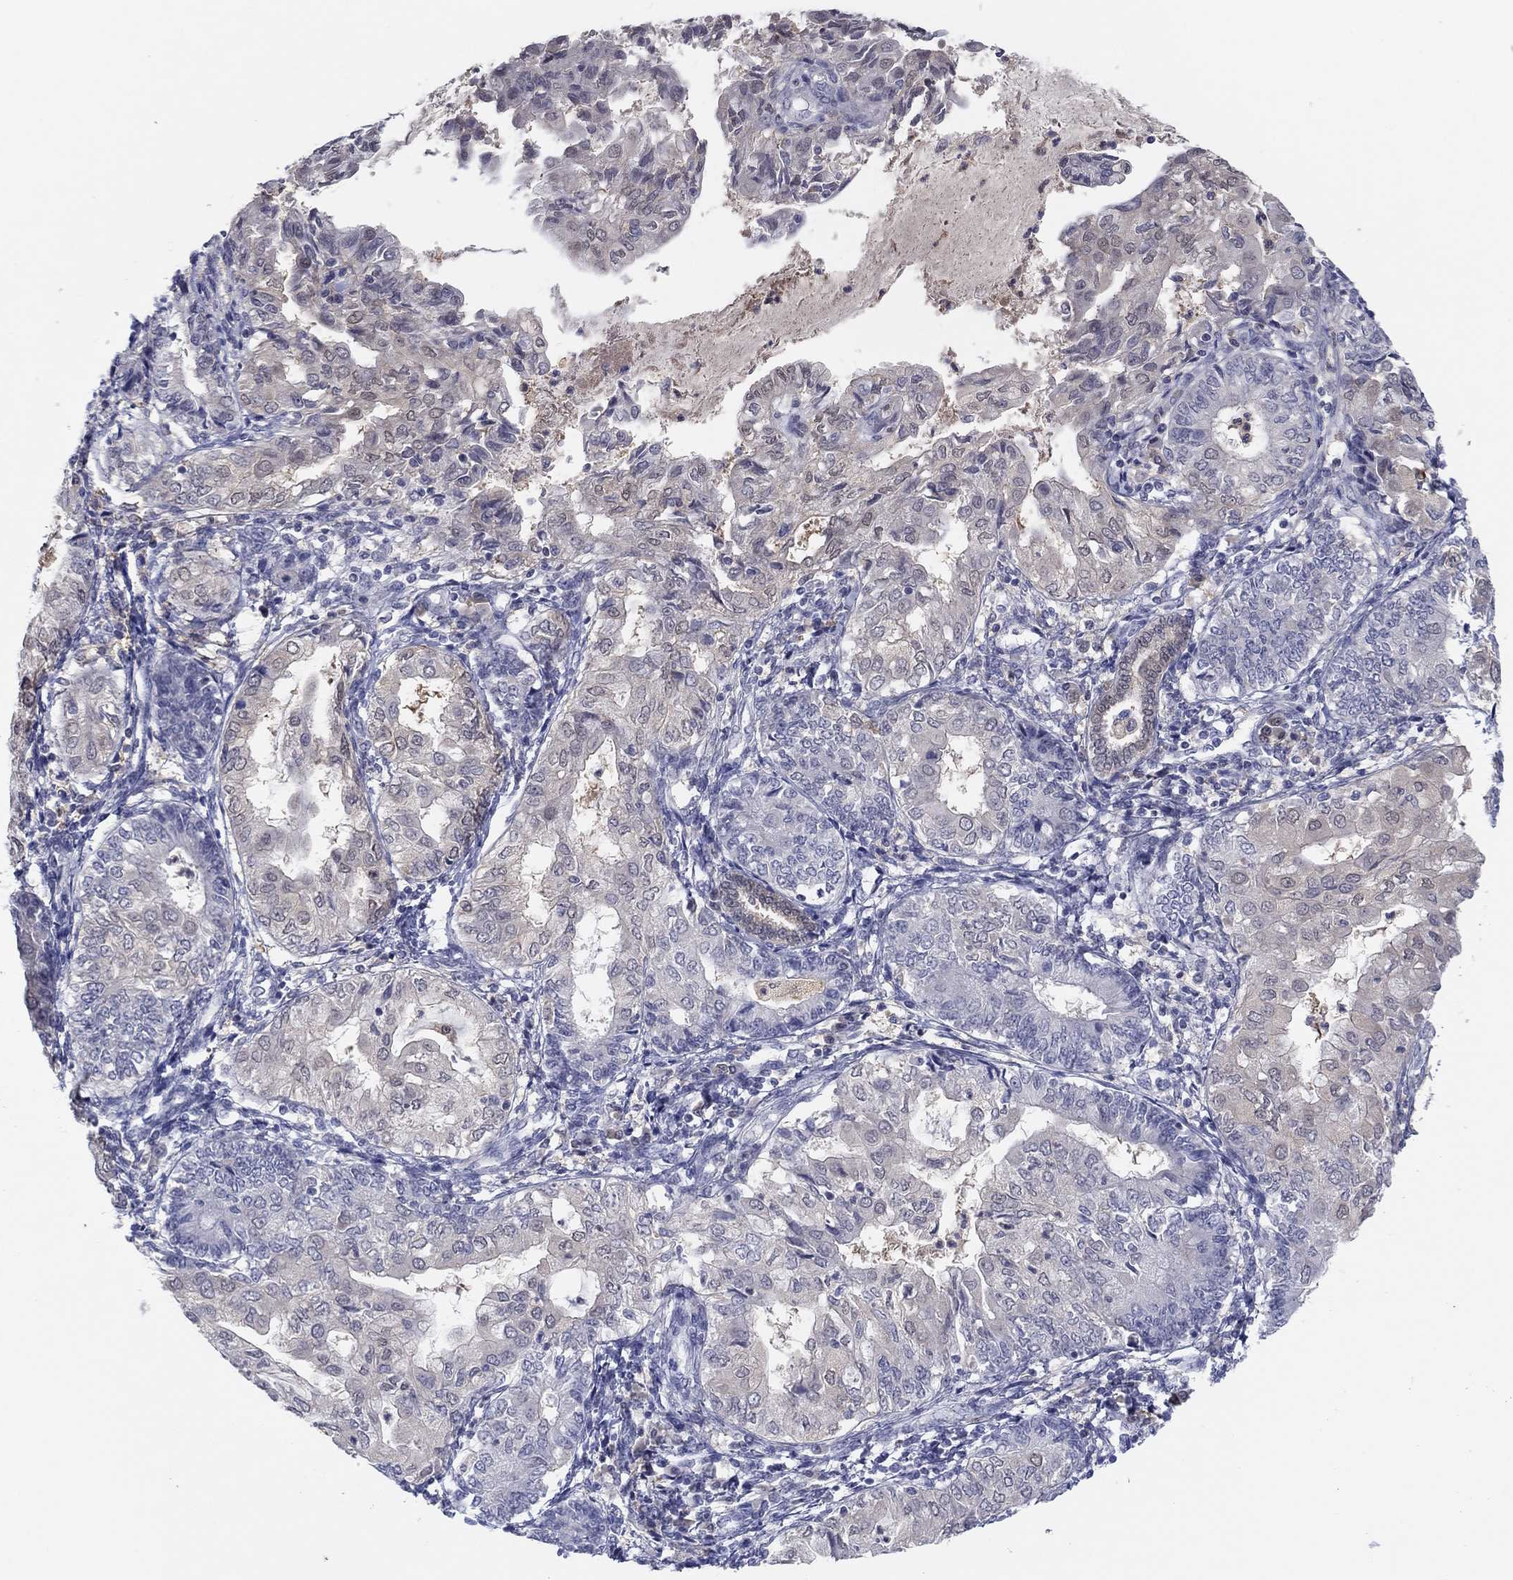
{"staining": {"intensity": "negative", "quantity": "none", "location": "none"}, "tissue": "endometrial cancer", "cell_type": "Tumor cells", "image_type": "cancer", "snomed": [{"axis": "morphology", "description": "Adenocarcinoma, NOS"}, {"axis": "topography", "description": "Endometrium"}], "caption": "An immunohistochemistry (IHC) micrograph of endometrial cancer (adenocarcinoma) is shown. There is no staining in tumor cells of endometrial cancer (adenocarcinoma).", "gene": "PDXK", "patient": {"sex": "female", "age": 68}}